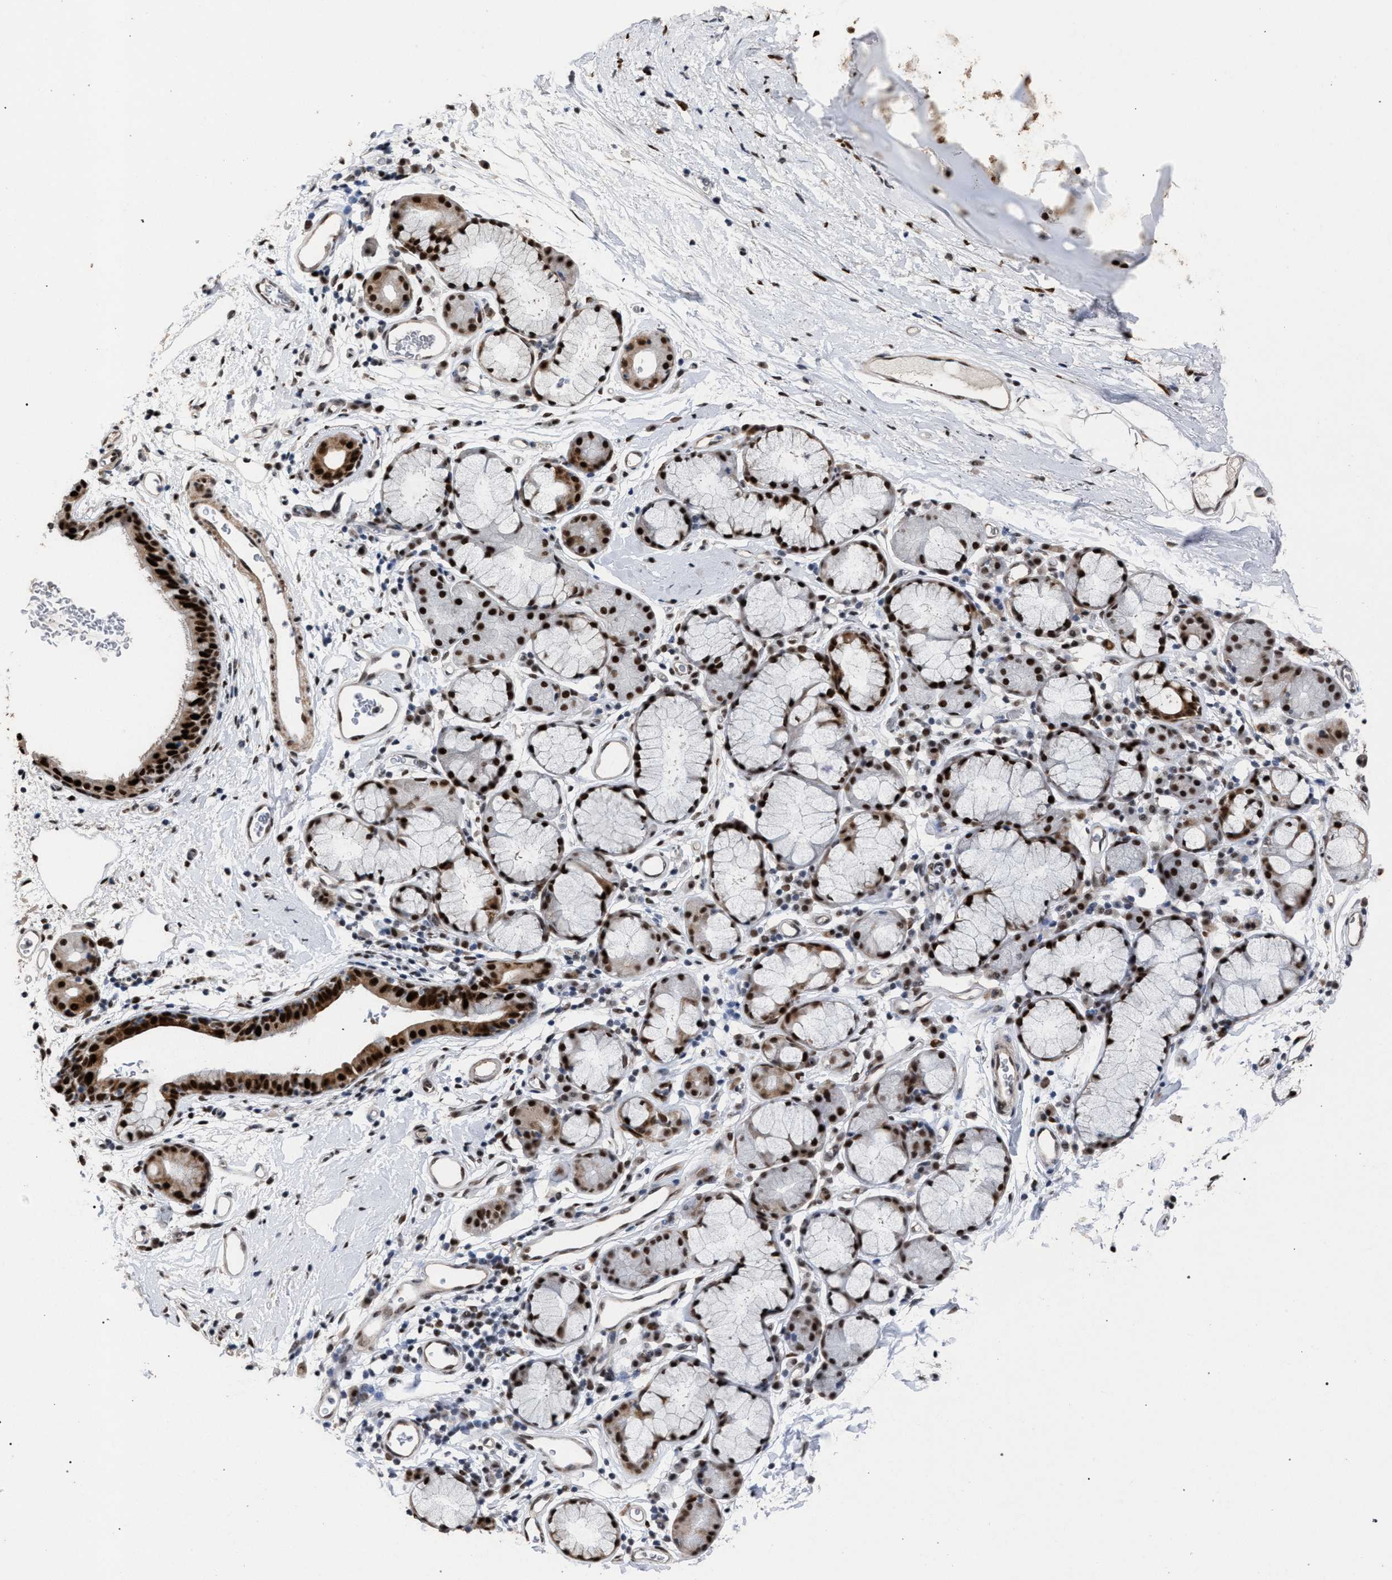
{"staining": {"intensity": "strong", "quantity": ">75%", "location": "nuclear"}, "tissue": "bronchus", "cell_type": "Respiratory epithelial cells", "image_type": "normal", "snomed": [{"axis": "morphology", "description": "Normal tissue, NOS"}, {"axis": "topography", "description": "Cartilage tissue"}, {"axis": "topography", "description": "Bronchus"}], "caption": "This photomicrograph displays IHC staining of benign bronchus, with high strong nuclear expression in about >75% of respiratory epithelial cells.", "gene": "TP53BP1", "patient": {"sex": "female", "age": 53}}